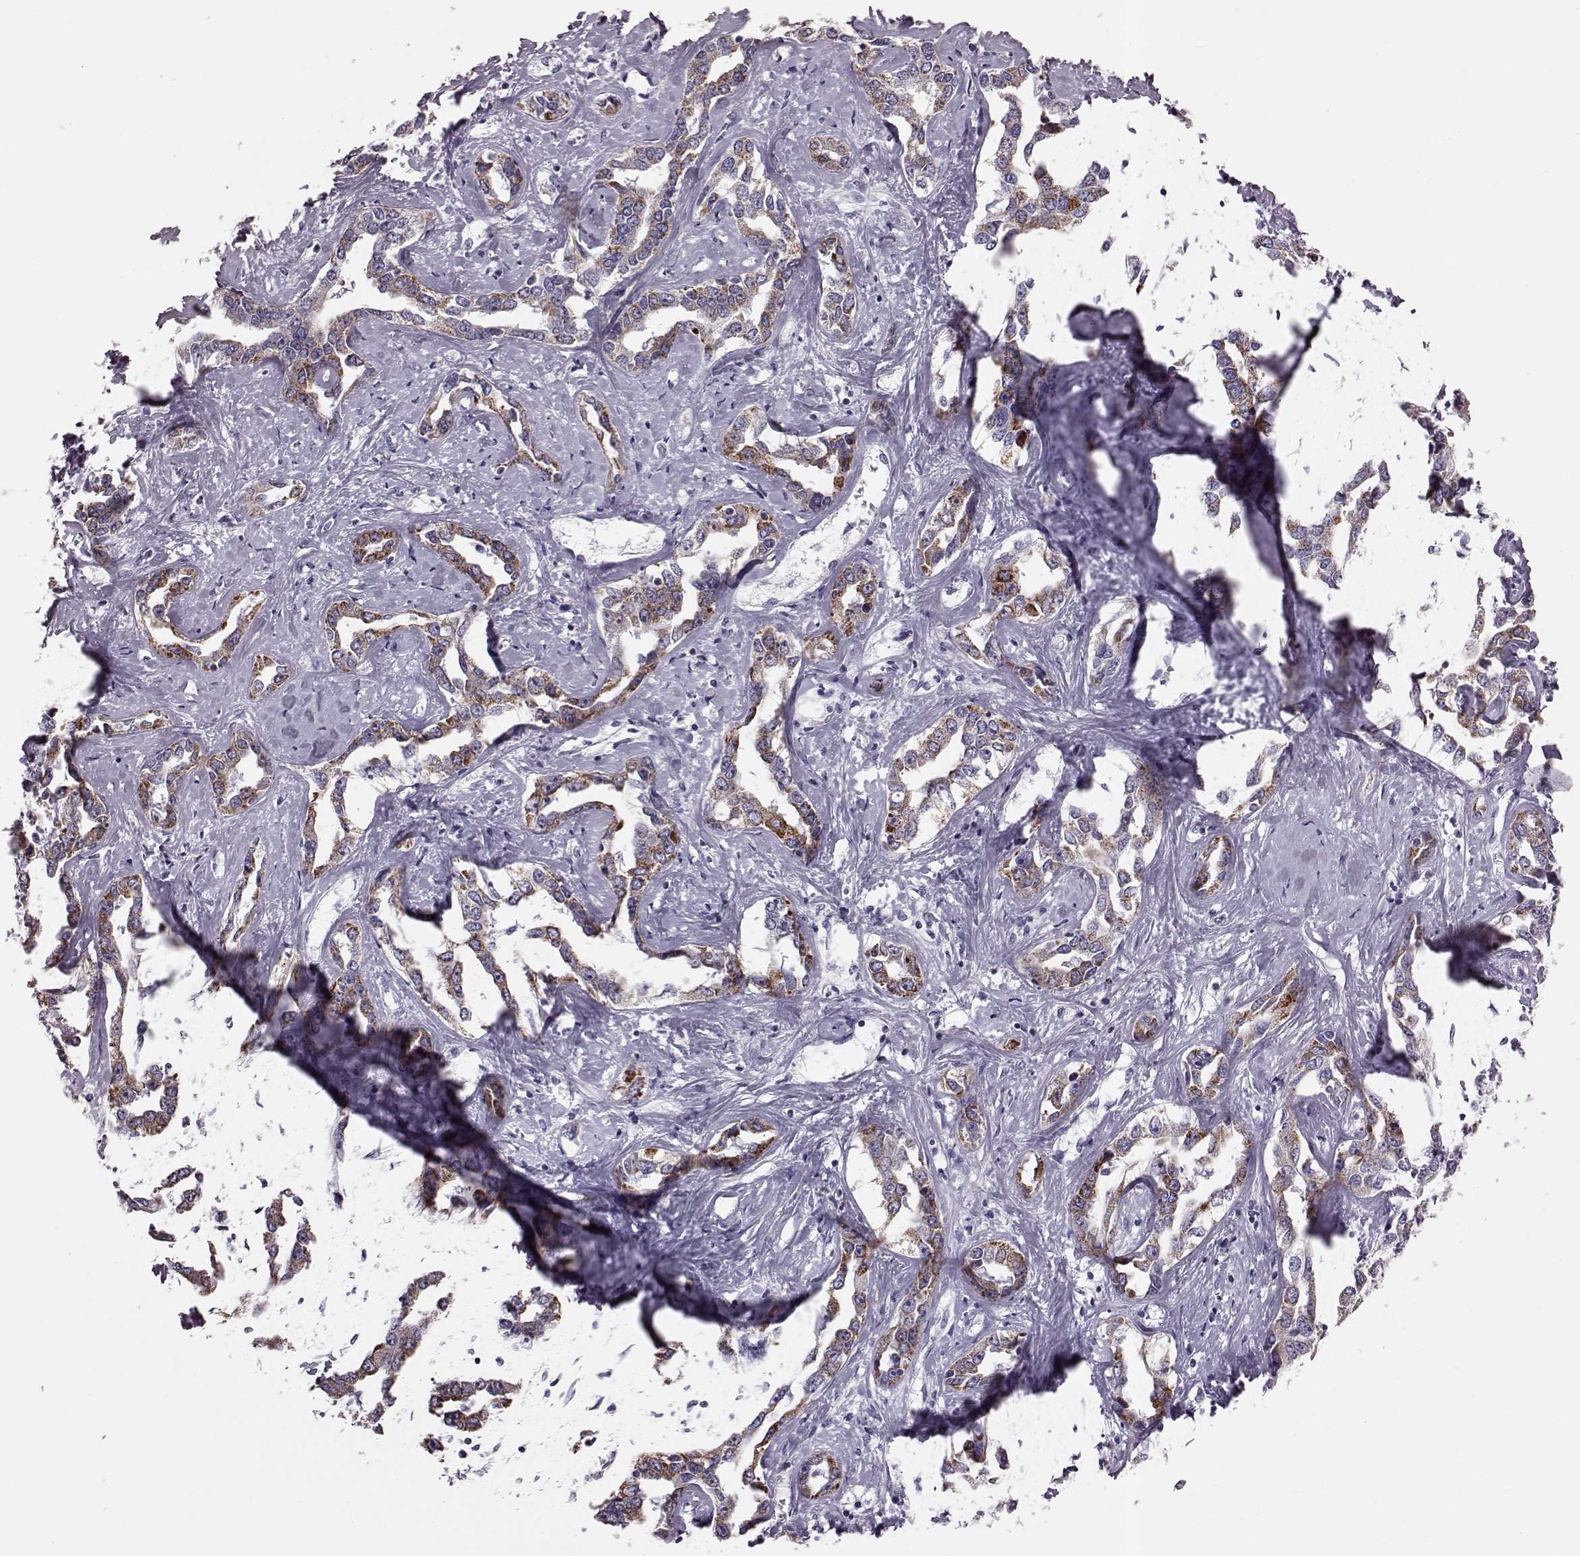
{"staining": {"intensity": "strong", "quantity": ">75%", "location": "cytoplasmic/membranous"}, "tissue": "liver cancer", "cell_type": "Tumor cells", "image_type": "cancer", "snomed": [{"axis": "morphology", "description": "Cholangiocarcinoma"}, {"axis": "topography", "description": "Liver"}], "caption": "Immunohistochemistry (IHC) histopathology image of human liver cancer stained for a protein (brown), which demonstrates high levels of strong cytoplasmic/membranous positivity in approximately >75% of tumor cells.", "gene": "RIMS2", "patient": {"sex": "male", "age": 59}}